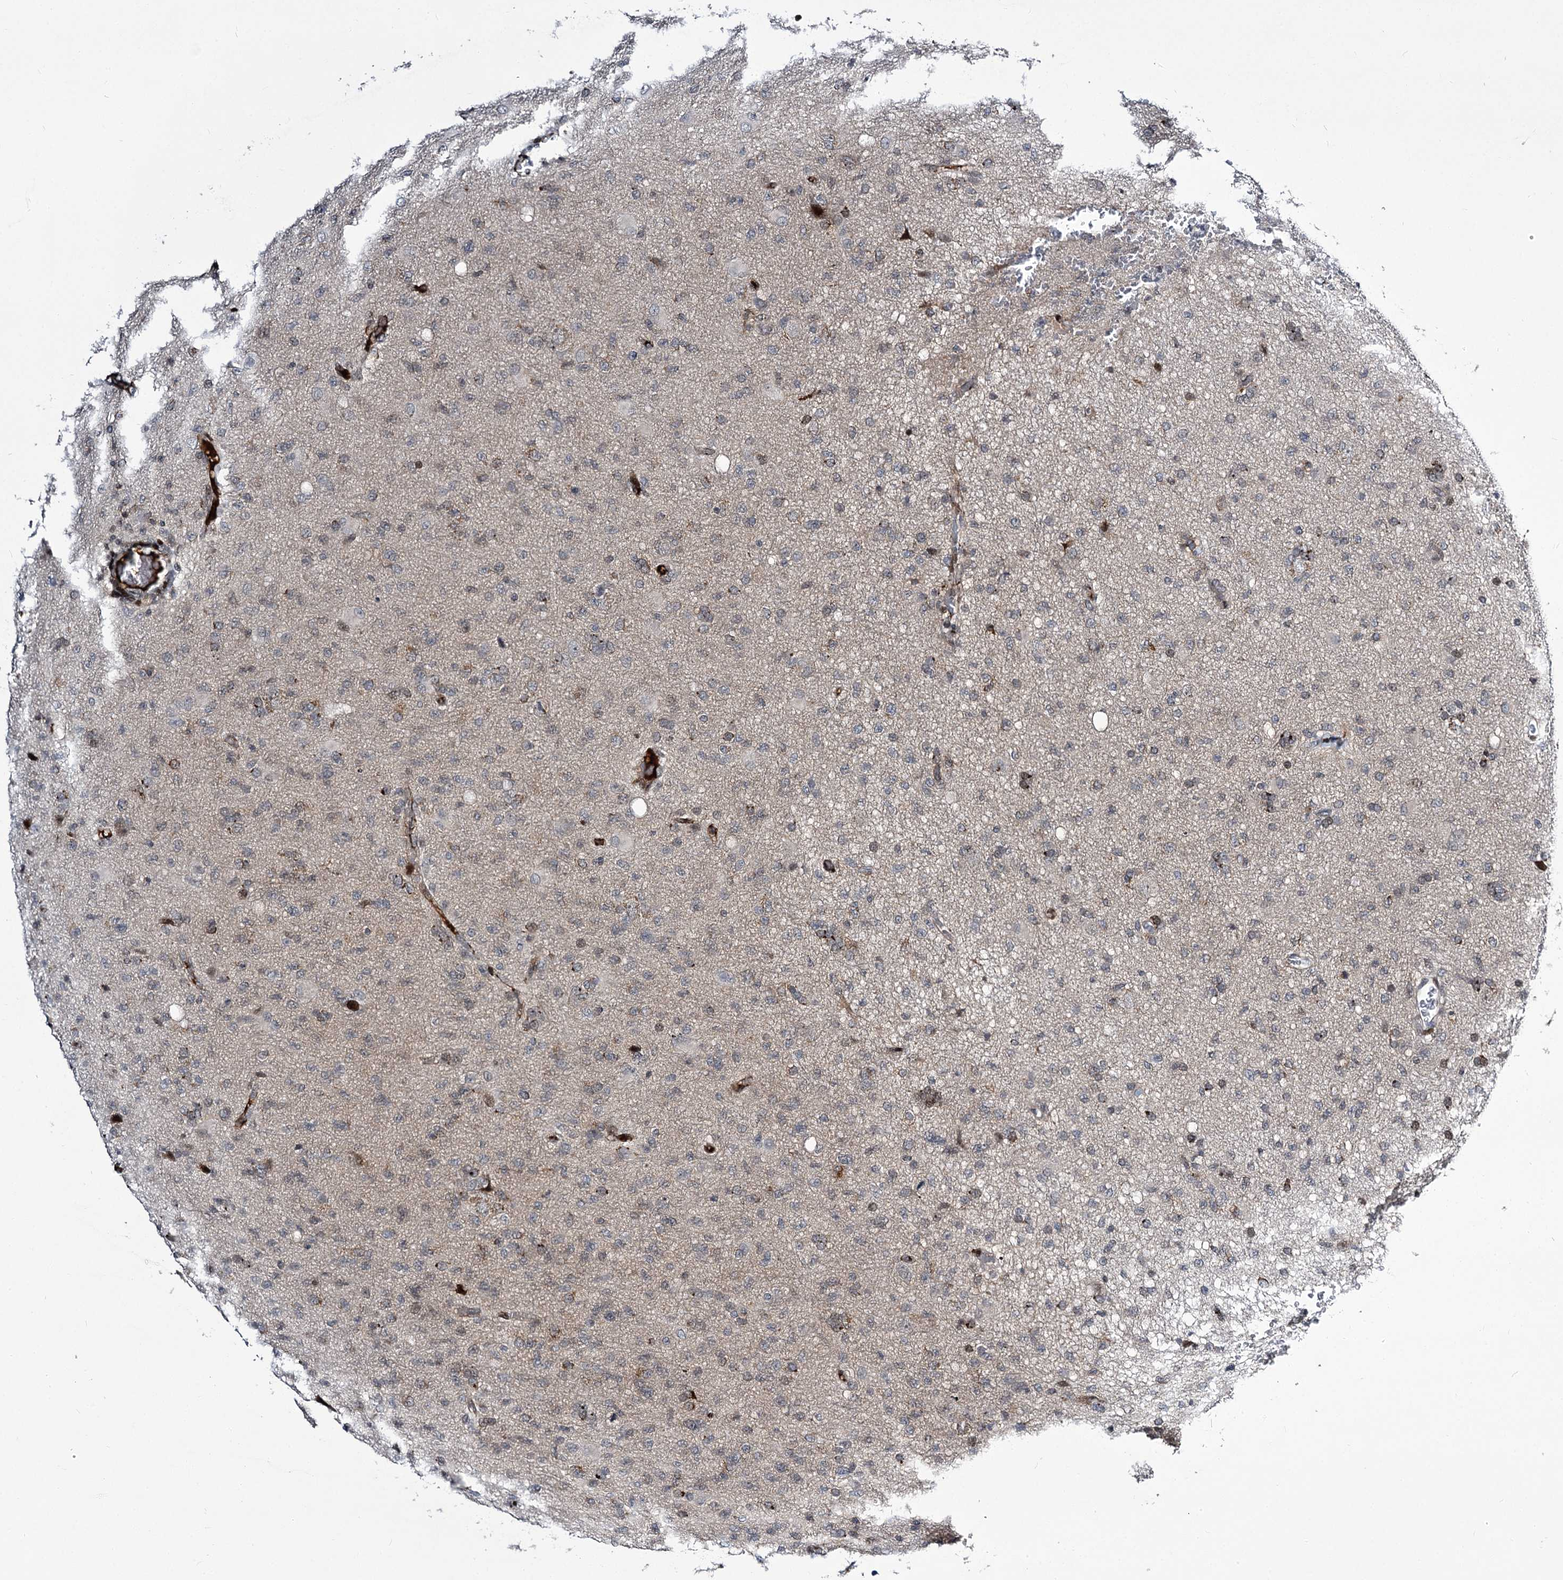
{"staining": {"intensity": "weak", "quantity": "<25%", "location": "cytoplasmic/membranous"}, "tissue": "glioma", "cell_type": "Tumor cells", "image_type": "cancer", "snomed": [{"axis": "morphology", "description": "Glioma, malignant, High grade"}, {"axis": "topography", "description": "Brain"}], "caption": "Tumor cells show no significant staining in glioma.", "gene": "ITFG2", "patient": {"sex": "female", "age": 57}}